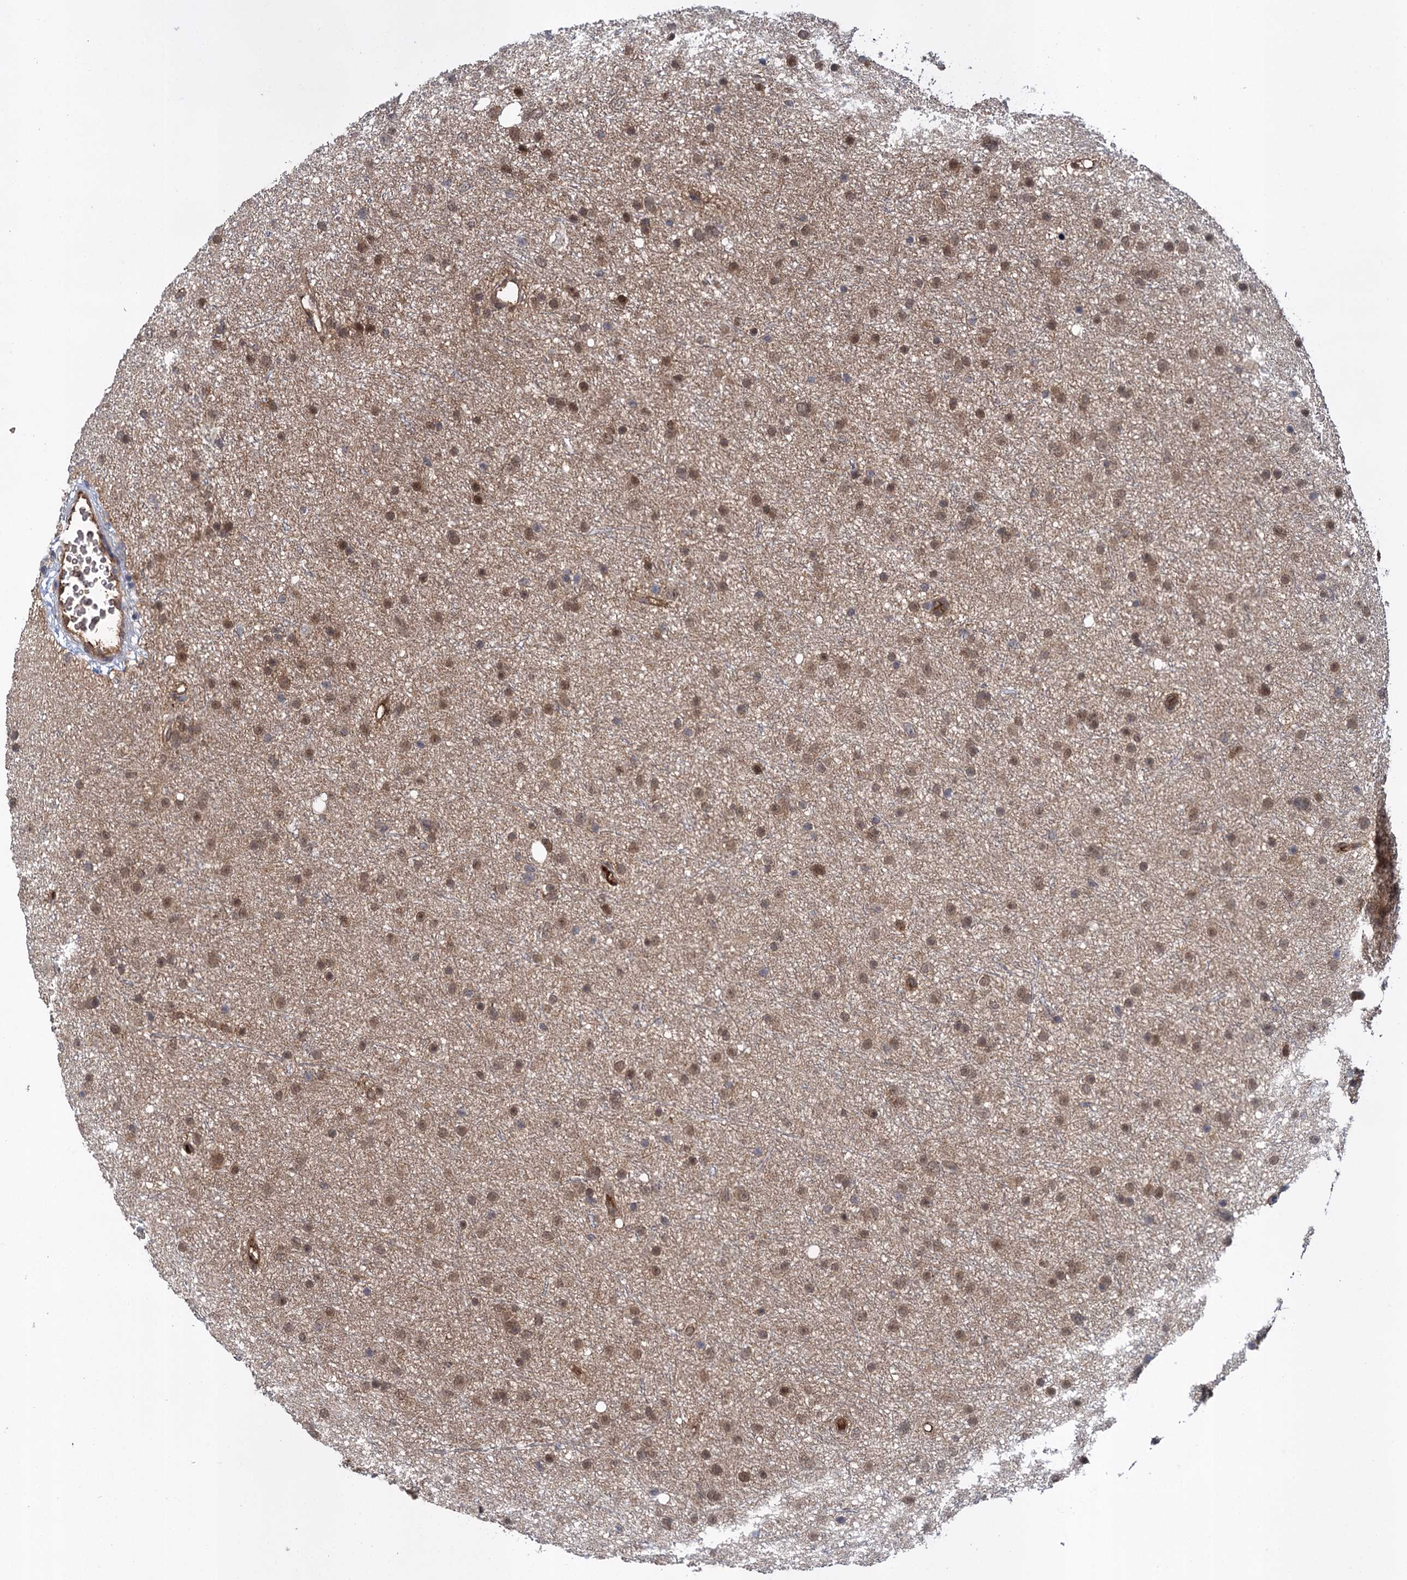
{"staining": {"intensity": "moderate", "quantity": ">75%", "location": "cytoplasmic/membranous,nuclear"}, "tissue": "glioma", "cell_type": "Tumor cells", "image_type": "cancer", "snomed": [{"axis": "morphology", "description": "Glioma, malignant, Low grade"}, {"axis": "topography", "description": "Cerebral cortex"}], "caption": "DAB immunohistochemical staining of human low-grade glioma (malignant) demonstrates moderate cytoplasmic/membranous and nuclear protein expression in approximately >75% of tumor cells.", "gene": "GLO1", "patient": {"sex": "female", "age": 39}}